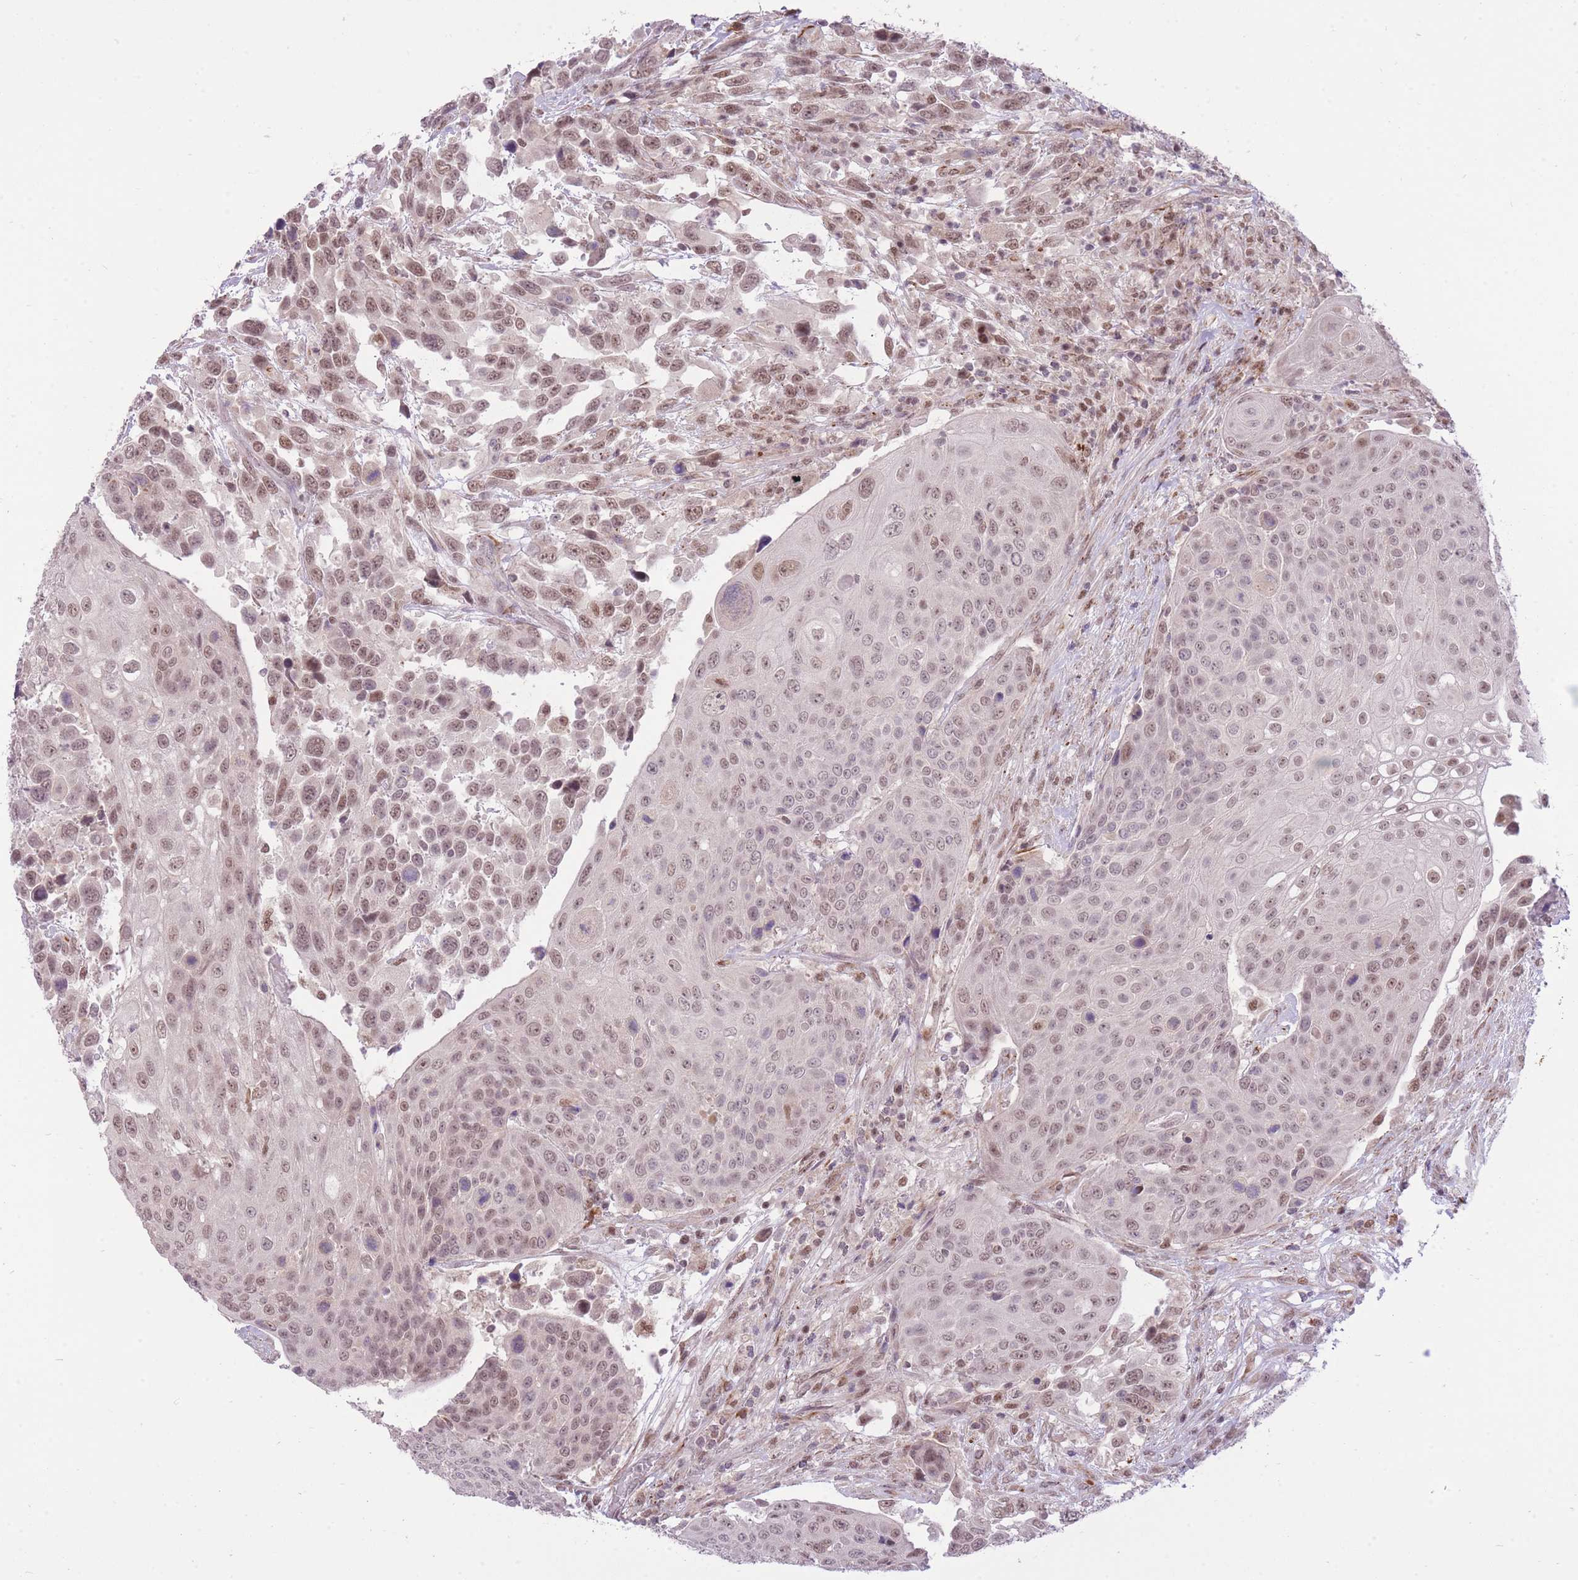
{"staining": {"intensity": "moderate", "quantity": ">75%", "location": "nuclear"}, "tissue": "urothelial cancer", "cell_type": "Tumor cells", "image_type": "cancer", "snomed": [{"axis": "morphology", "description": "Urothelial carcinoma, High grade"}, {"axis": "topography", "description": "Urinary bladder"}], "caption": "Moderate nuclear expression for a protein is appreciated in about >75% of tumor cells of urothelial carcinoma (high-grade) using immunohistochemistry.", "gene": "ELL", "patient": {"sex": "female", "age": 70}}